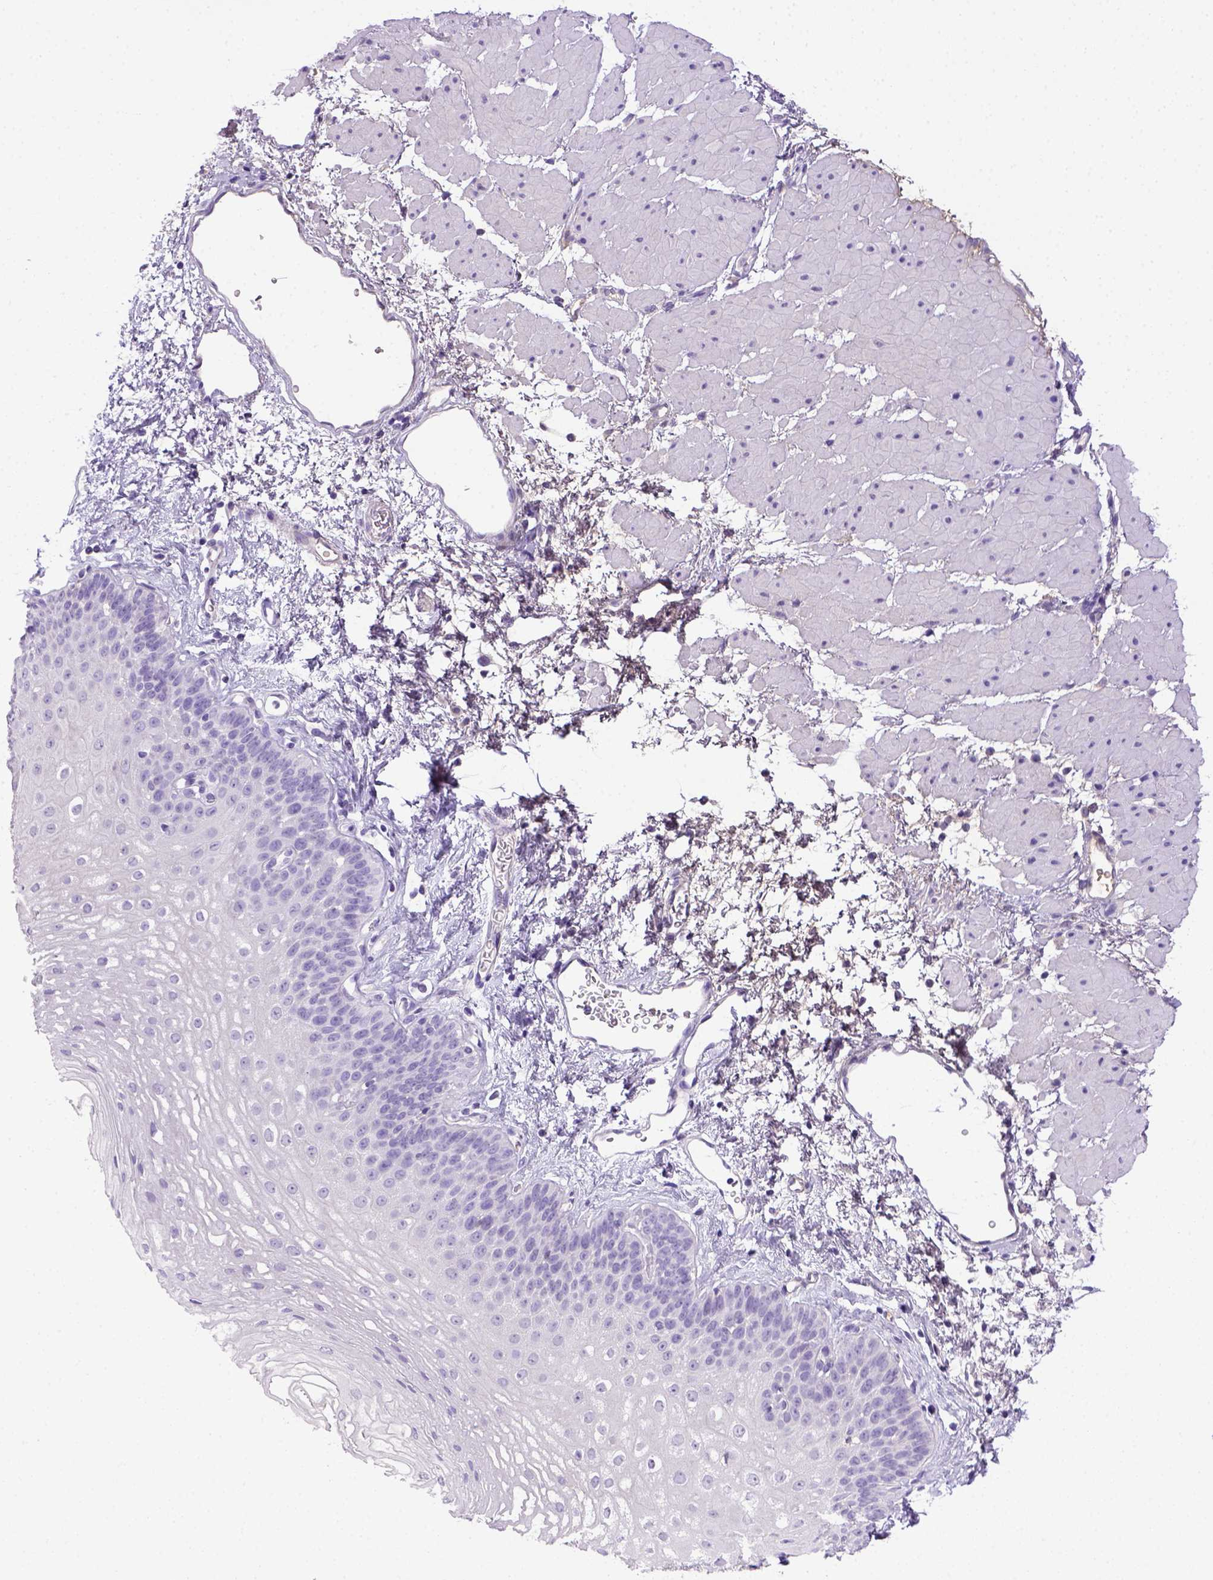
{"staining": {"intensity": "negative", "quantity": "none", "location": "none"}, "tissue": "esophagus", "cell_type": "Squamous epithelial cells", "image_type": "normal", "snomed": [{"axis": "morphology", "description": "Normal tissue, NOS"}, {"axis": "topography", "description": "Esophagus"}], "caption": "The IHC image has no significant positivity in squamous epithelial cells of esophagus. (DAB immunohistochemistry (IHC), high magnification).", "gene": "ITIH4", "patient": {"sex": "female", "age": 62}}